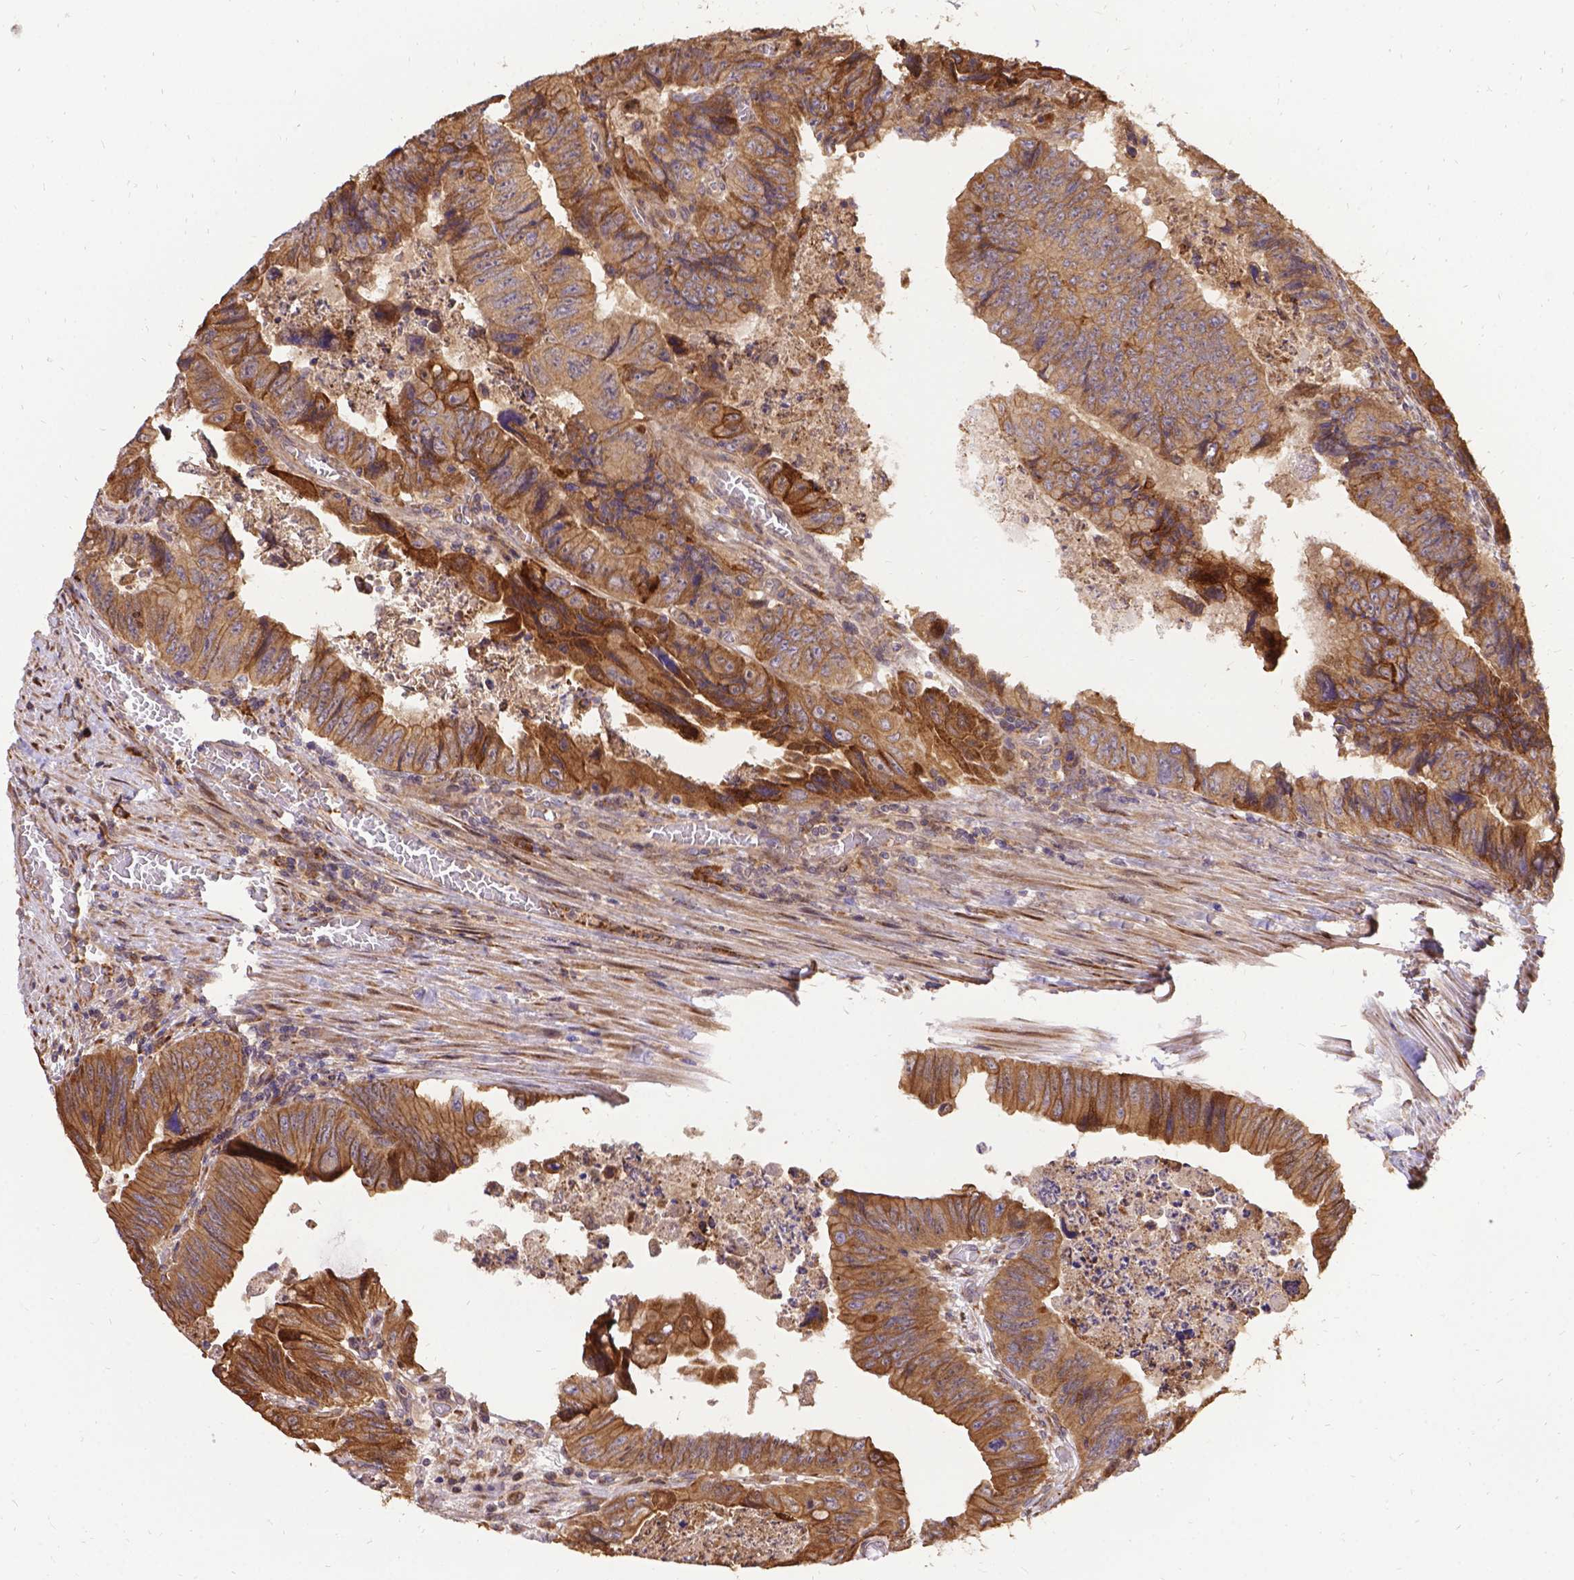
{"staining": {"intensity": "weak", "quantity": ">75%", "location": "cytoplasmic/membranous"}, "tissue": "colorectal cancer", "cell_type": "Tumor cells", "image_type": "cancer", "snomed": [{"axis": "morphology", "description": "Adenocarcinoma, NOS"}, {"axis": "topography", "description": "Colon"}], "caption": "Colorectal cancer tissue shows weak cytoplasmic/membranous staining in about >75% of tumor cells (Brightfield microscopy of DAB IHC at high magnification).", "gene": "DENND6A", "patient": {"sex": "female", "age": 84}}